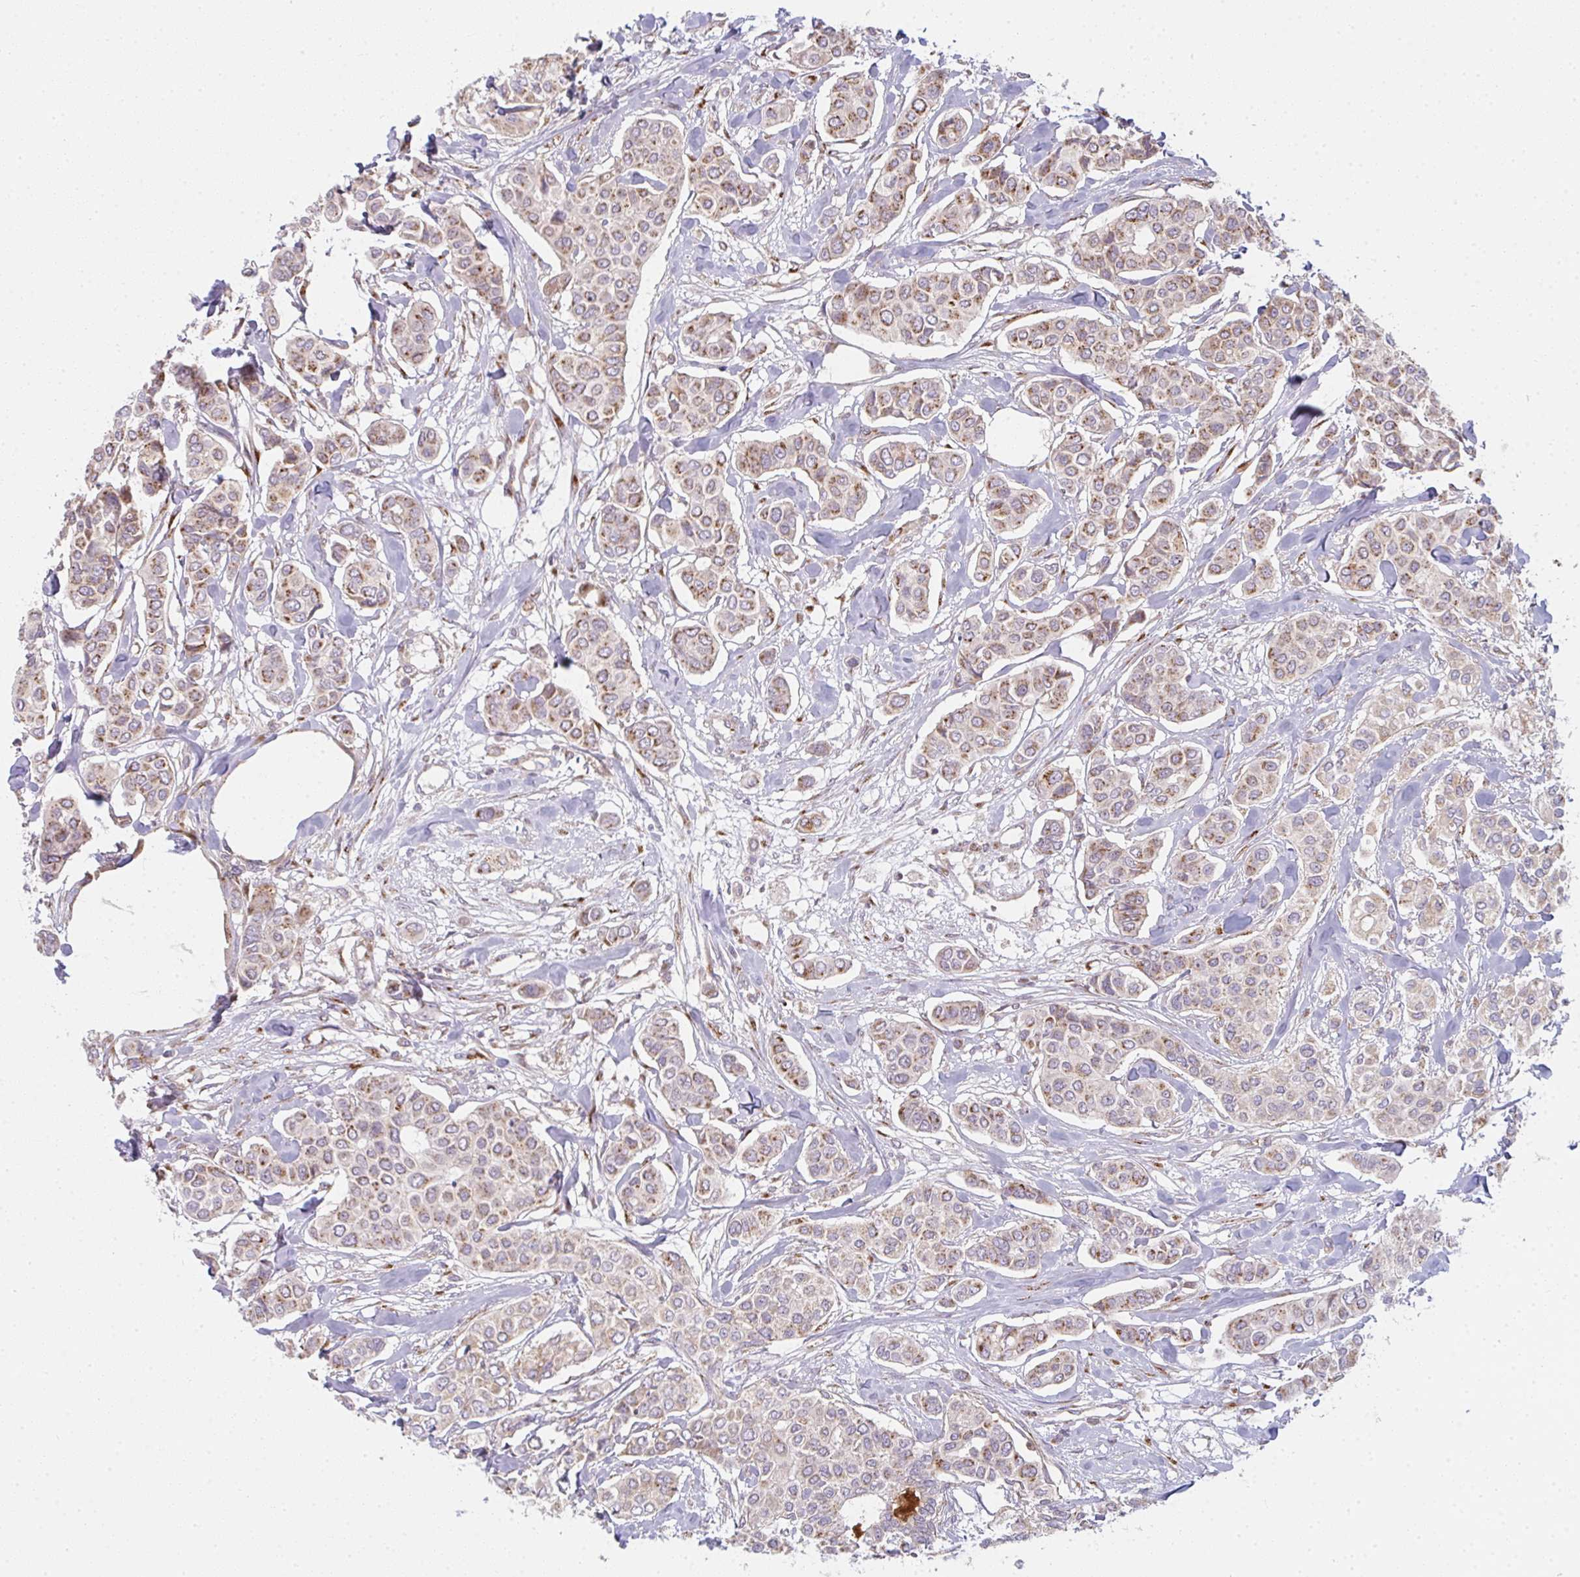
{"staining": {"intensity": "moderate", "quantity": ">75%", "location": "cytoplasmic/membranous"}, "tissue": "breast cancer", "cell_type": "Tumor cells", "image_type": "cancer", "snomed": [{"axis": "morphology", "description": "Lobular carcinoma"}, {"axis": "topography", "description": "Breast"}], "caption": "DAB (3,3'-diaminobenzidine) immunohistochemical staining of lobular carcinoma (breast) reveals moderate cytoplasmic/membranous protein expression in approximately >75% of tumor cells.", "gene": "GVQW3", "patient": {"sex": "female", "age": 51}}